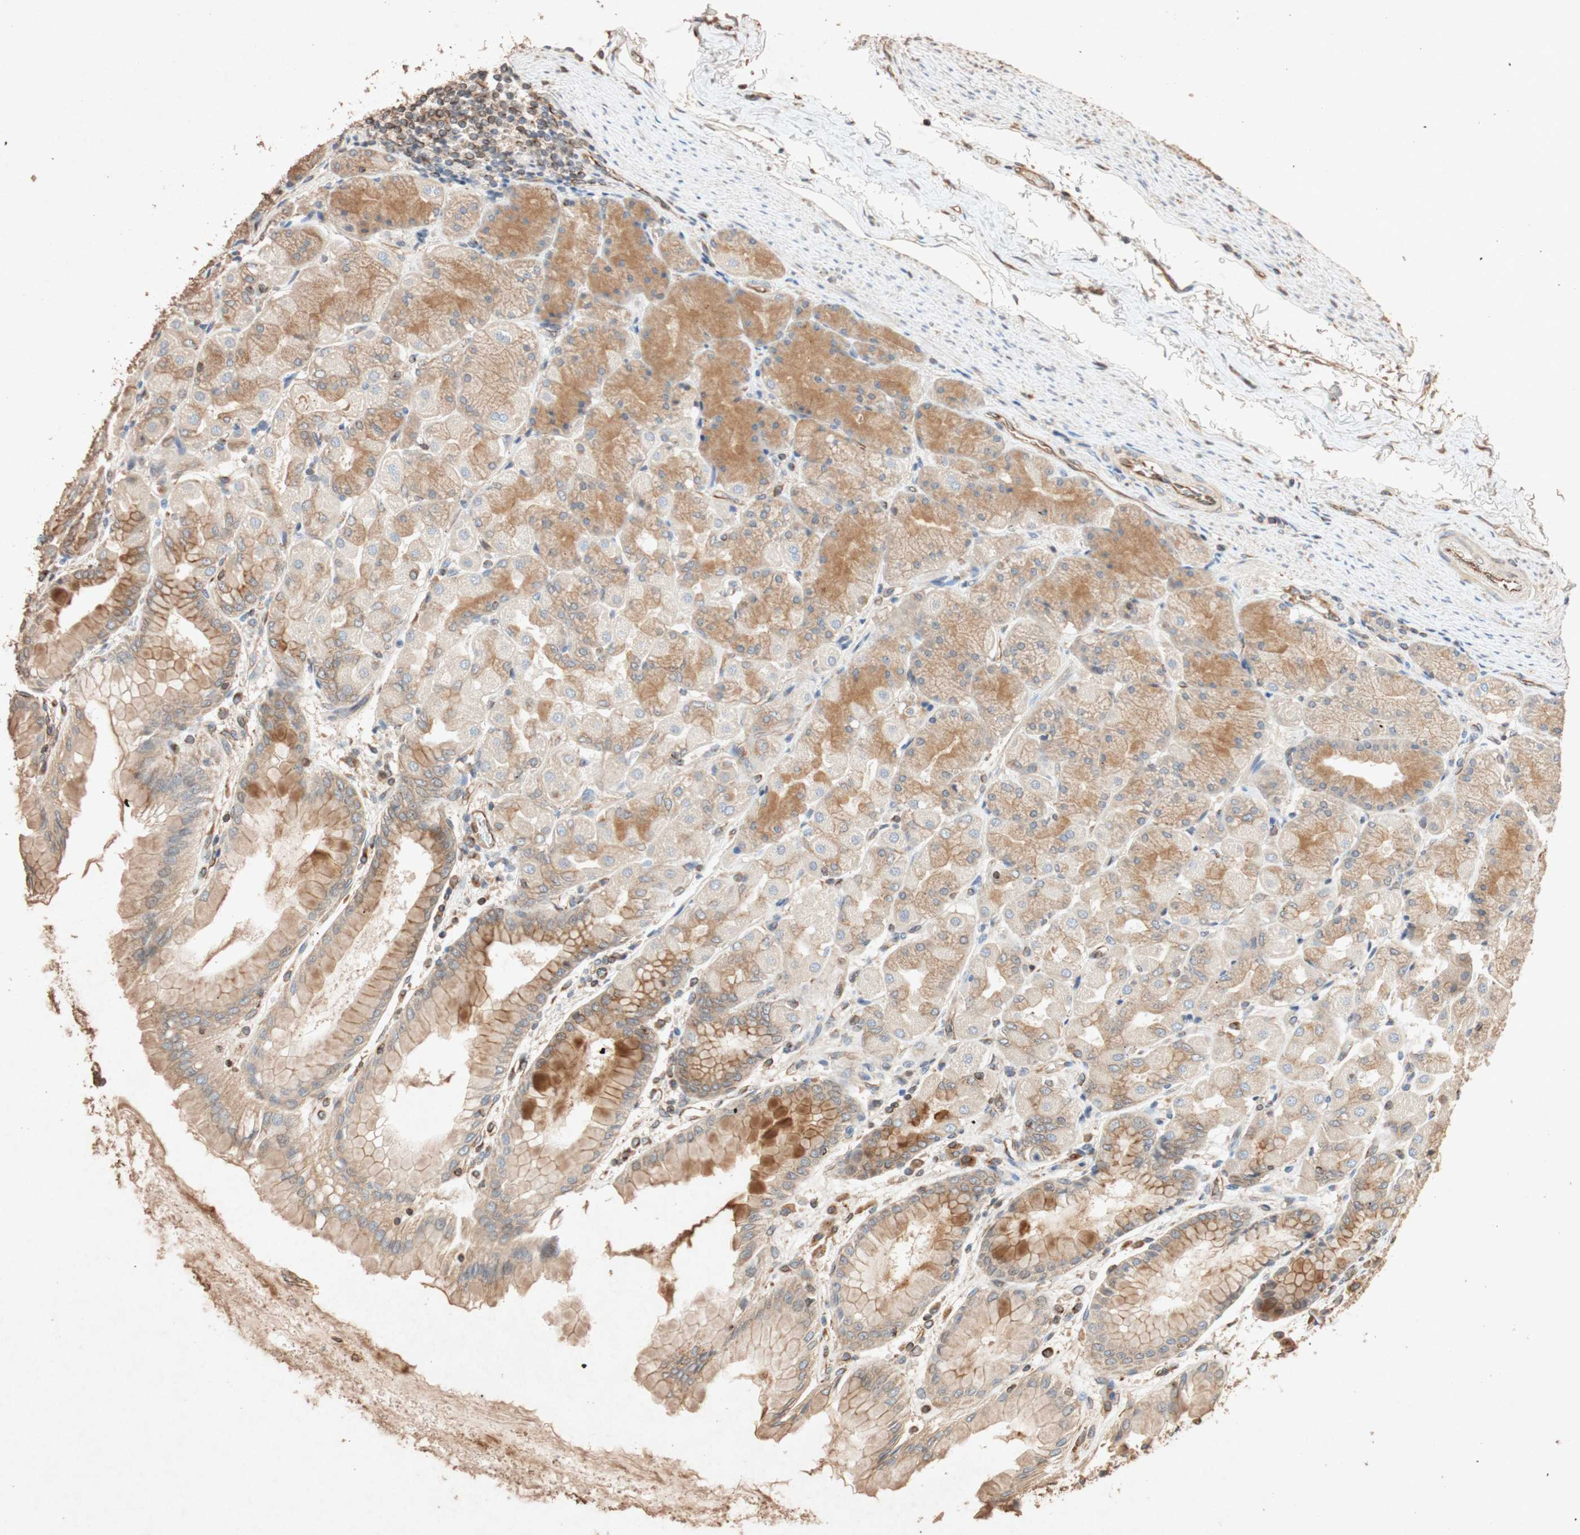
{"staining": {"intensity": "moderate", "quantity": ">75%", "location": "cytoplasmic/membranous"}, "tissue": "stomach", "cell_type": "Glandular cells", "image_type": "normal", "snomed": [{"axis": "morphology", "description": "Normal tissue, NOS"}, {"axis": "topography", "description": "Stomach, upper"}], "caption": "IHC staining of unremarkable stomach, which demonstrates medium levels of moderate cytoplasmic/membranous positivity in approximately >75% of glandular cells indicating moderate cytoplasmic/membranous protein positivity. The staining was performed using DAB (3,3'-diaminobenzidine) (brown) for protein detection and nuclei were counterstained in hematoxylin (blue).", "gene": "TUBB", "patient": {"sex": "female", "age": 56}}